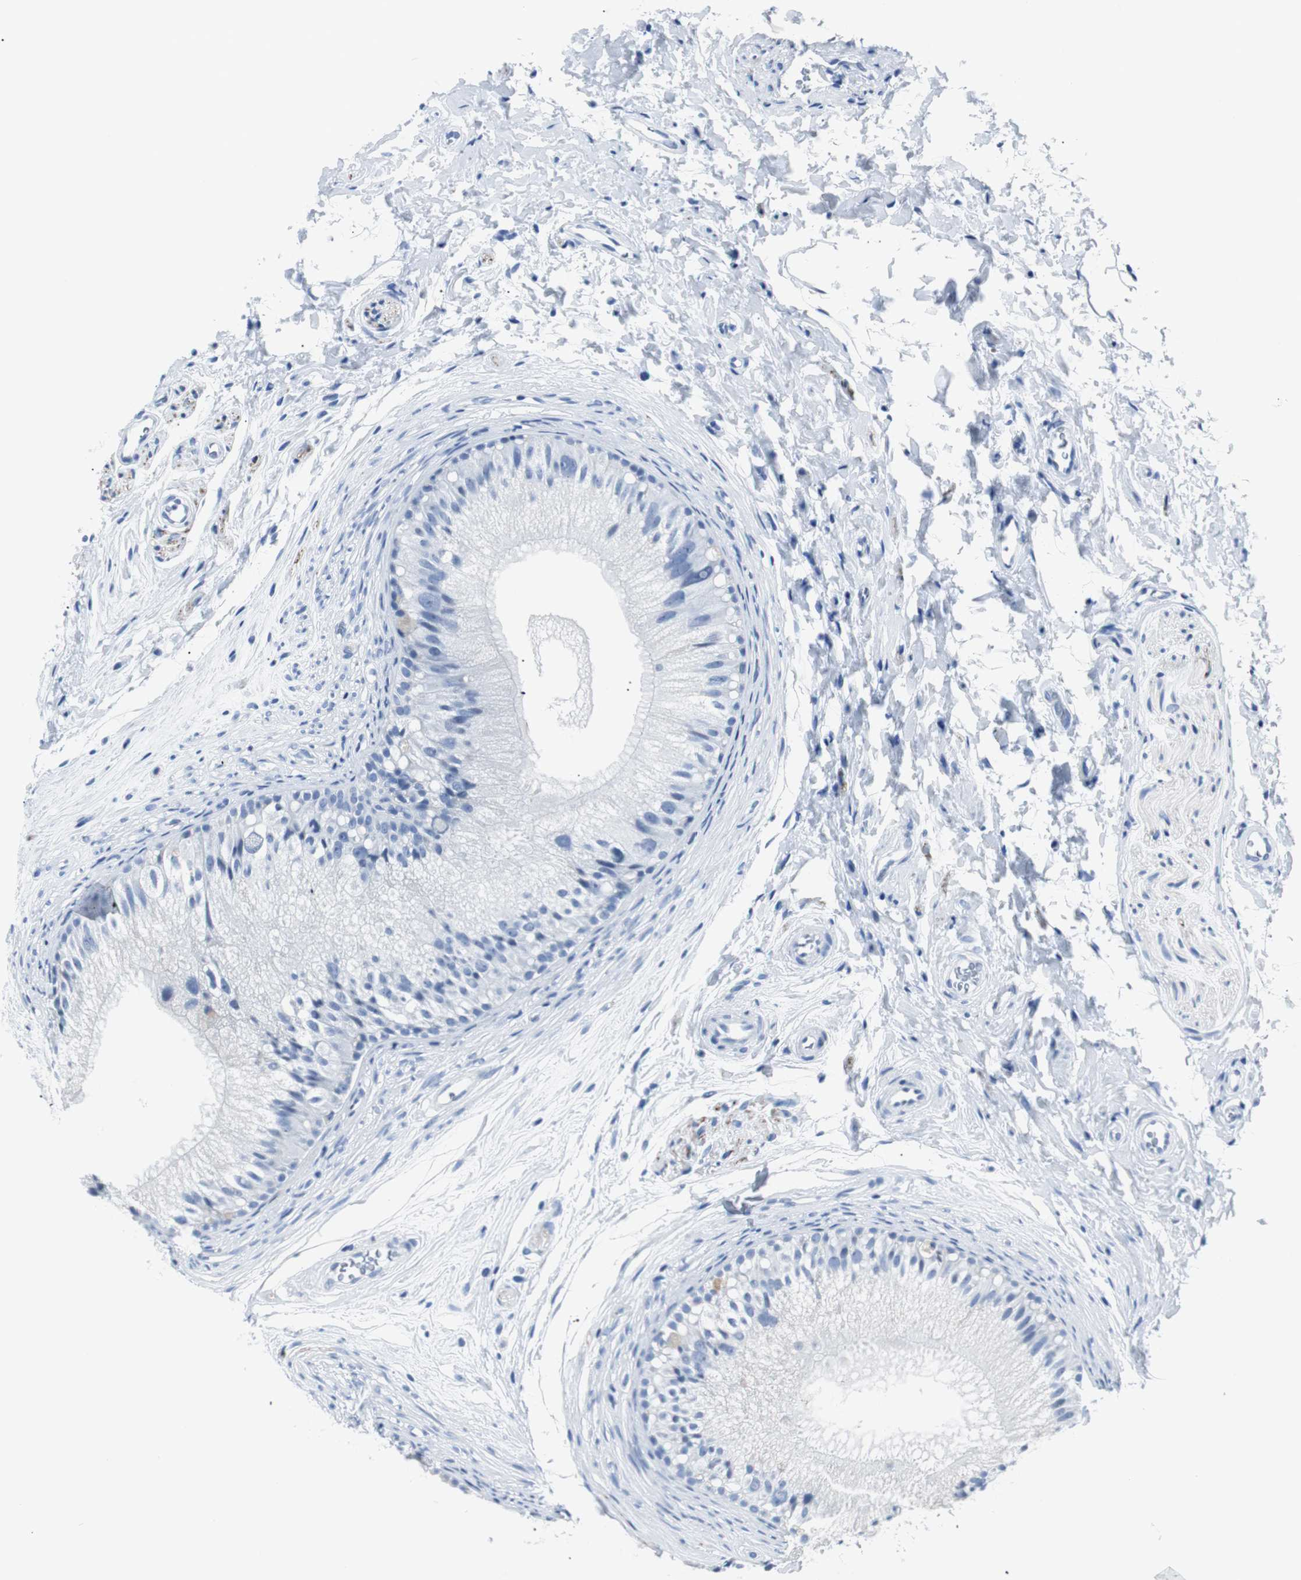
{"staining": {"intensity": "negative", "quantity": "none", "location": "none"}, "tissue": "epididymis", "cell_type": "Glandular cells", "image_type": "normal", "snomed": [{"axis": "morphology", "description": "Normal tissue, NOS"}, {"axis": "topography", "description": "Epididymis"}], "caption": "Immunohistochemistry (IHC) photomicrograph of unremarkable epididymis: epididymis stained with DAB (3,3'-diaminobenzidine) demonstrates no significant protein expression in glandular cells.", "gene": "GAP43", "patient": {"sex": "male", "age": 56}}